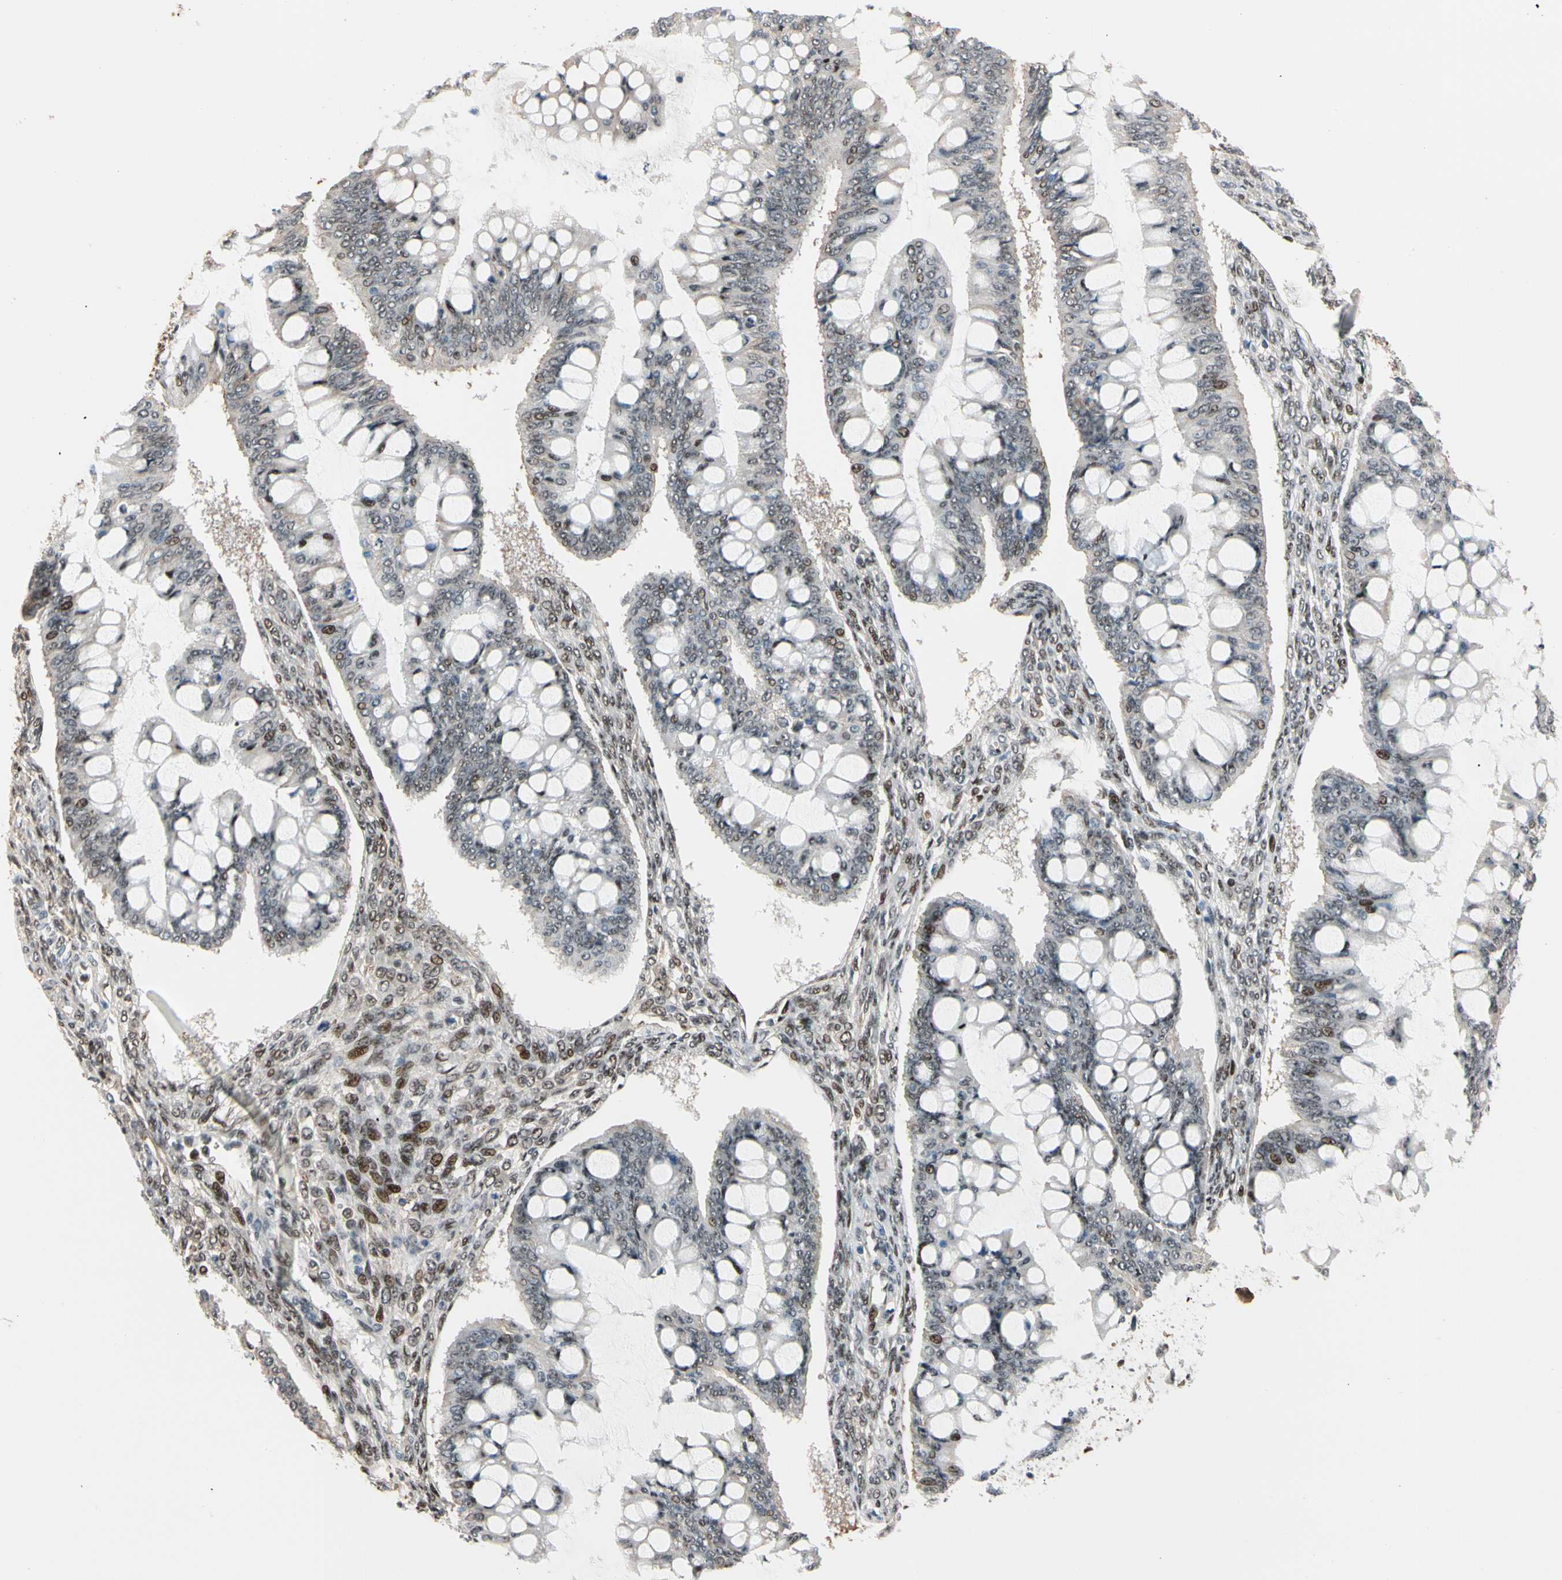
{"staining": {"intensity": "moderate", "quantity": "<25%", "location": "nuclear"}, "tissue": "ovarian cancer", "cell_type": "Tumor cells", "image_type": "cancer", "snomed": [{"axis": "morphology", "description": "Cystadenocarcinoma, mucinous, NOS"}, {"axis": "topography", "description": "Ovary"}], "caption": "Immunohistochemistry (IHC) of ovarian cancer (mucinous cystadenocarcinoma) reveals low levels of moderate nuclear expression in approximately <25% of tumor cells.", "gene": "FOXO3", "patient": {"sex": "female", "age": 73}}